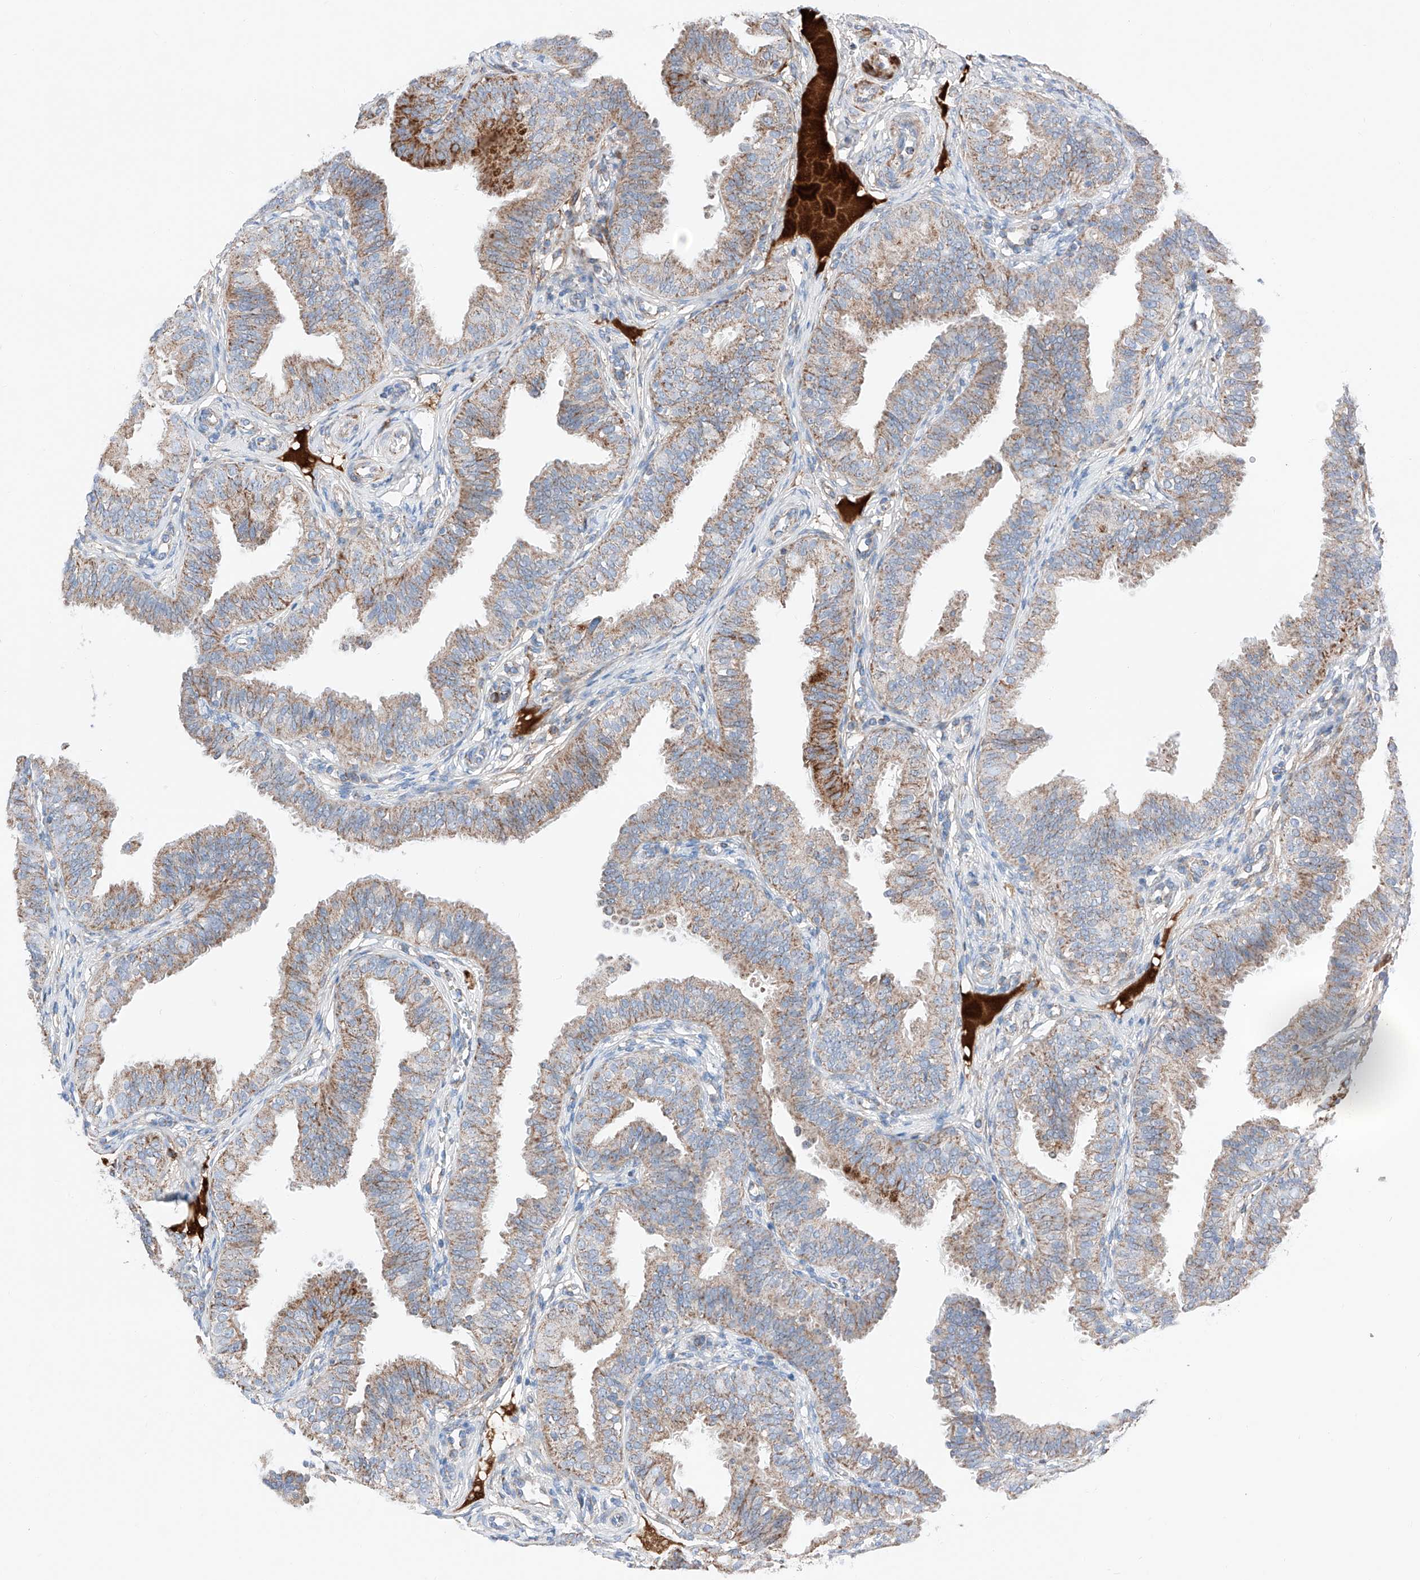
{"staining": {"intensity": "moderate", "quantity": "25%-75%", "location": "cytoplasmic/membranous"}, "tissue": "fallopian tube", "cell_type": "Glandular cells", "image_type": "normal", "snomed": [{"axis": "morphology", "description": "Normal tissue, NOS"}, {"axis": "topography", "description": "Fallopian tube"}], "caption": "Human fallopian tube stained for a protein (brown) displays moderate cytoplasmic/membranous positive expression in approximately 25%-75% of glandular cells.", "gene": "MRAP", "patient": {"sex": "female", "age": 35}}